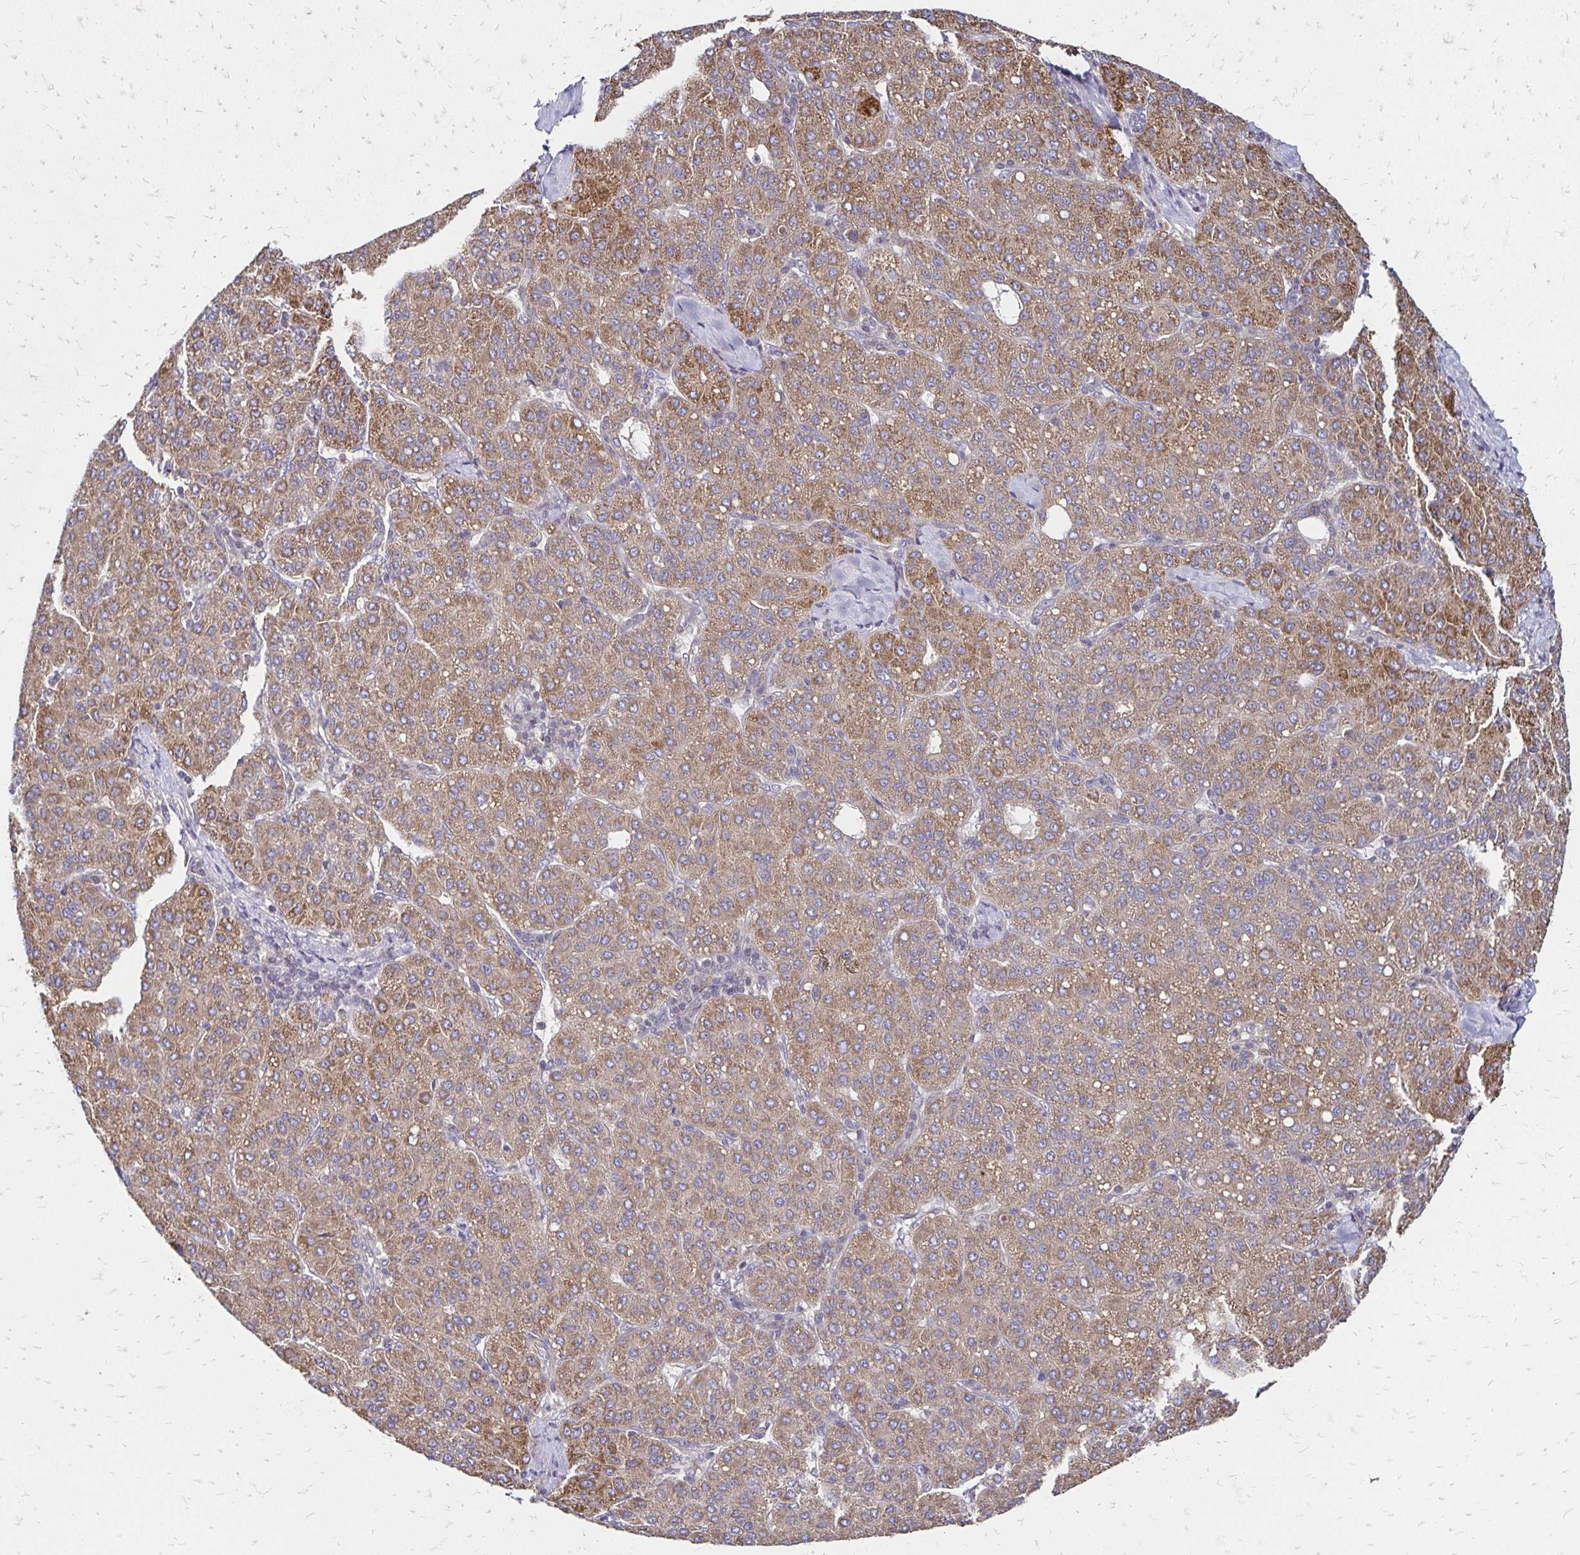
{"staining": {"intensity": "moderate", "quantity": ">75%", "location": "cytoplasmic/membranous"}, "tissue": "liver cancer", "cell_type": "Tumor cells", "image_type": "cancer", "snomed": [{"axis": "morphology", "description": "Carcinoma, Hepatocellular, NOS"}, {"axis": "topography", "description": "Liver"}], "caption": "A medium amount of moderate cytoplasmic/membranous staining is seen in approximately >75% of tumor cells in hepatocellular carcinoma (liver) tissue.", "gene": "ZW10", "patient": {"sex": "male", "age": 65}}